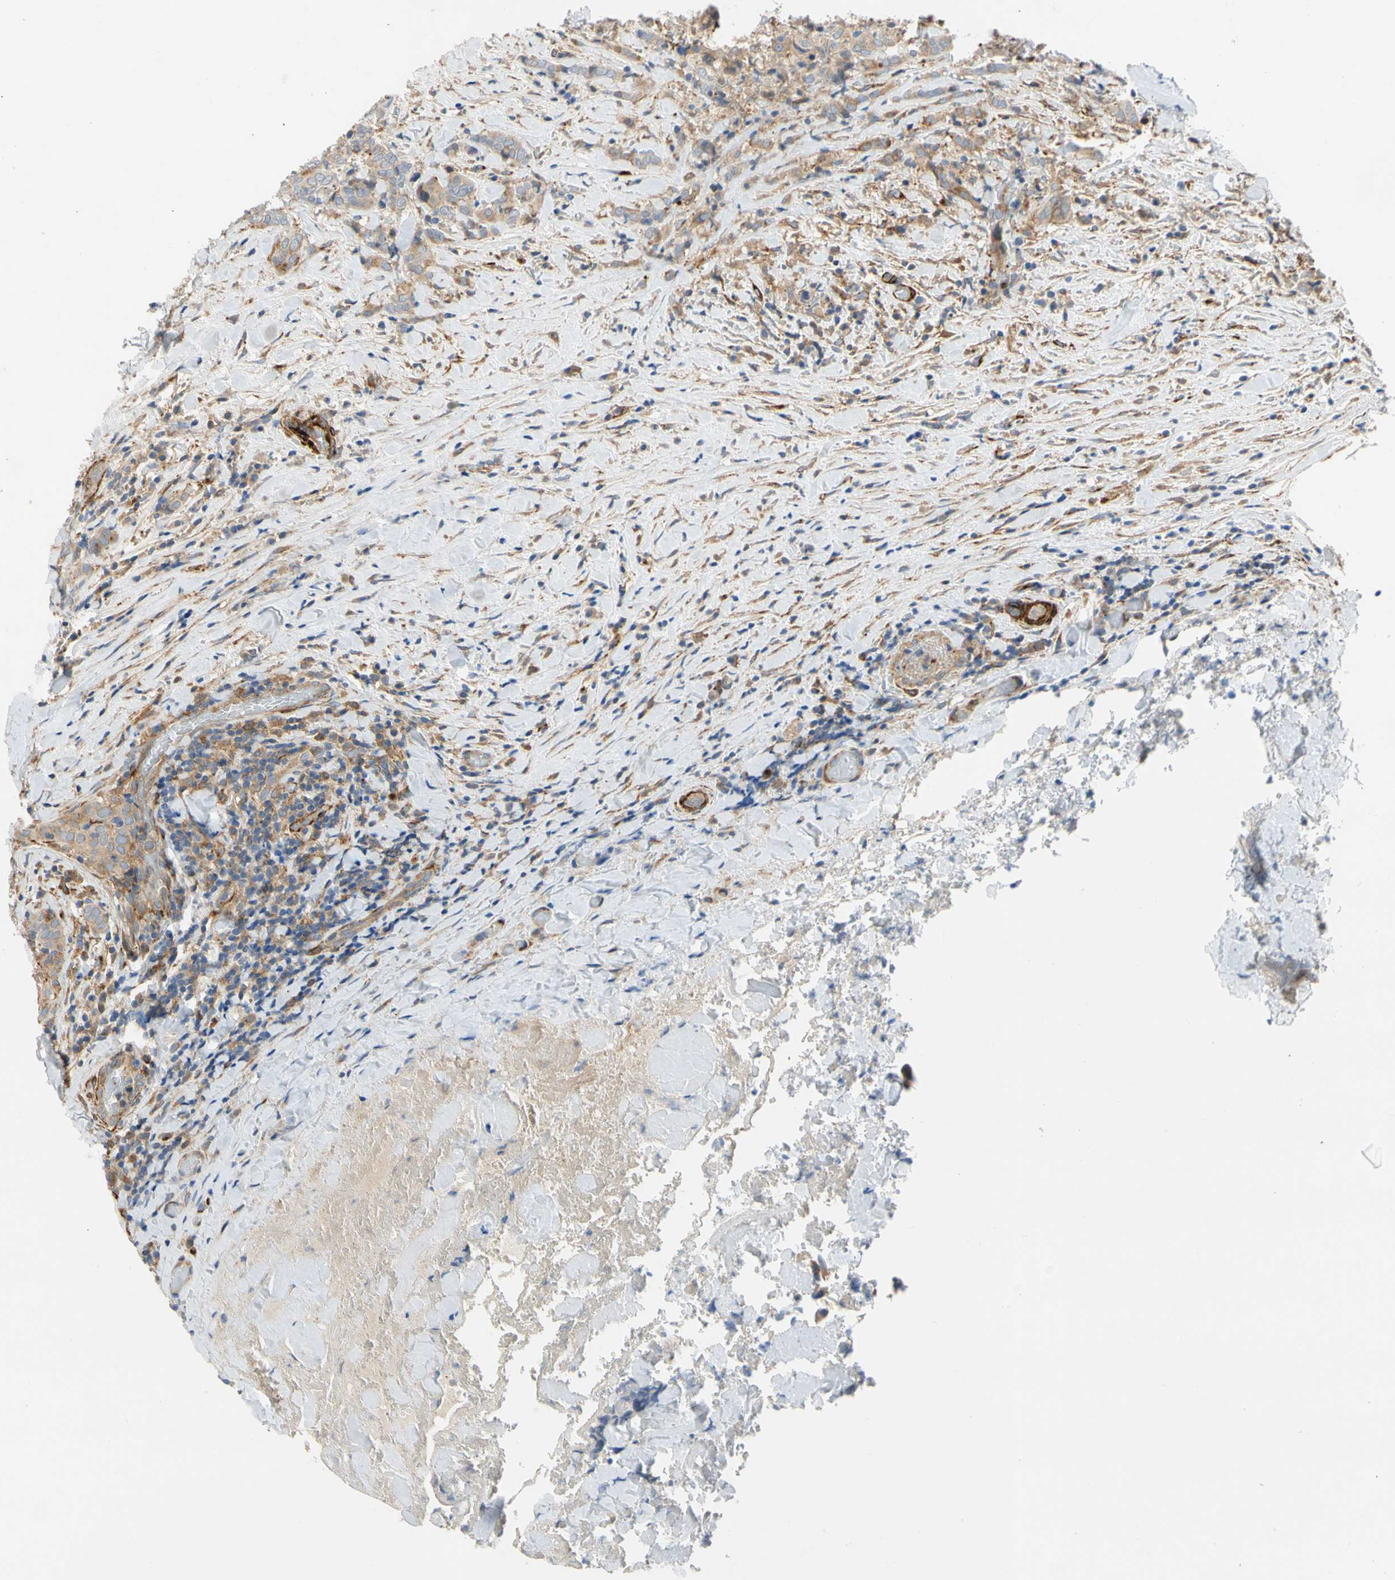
{"staining": {"intensity": "weak", "quantity": "<25%", "location": "cytoplasmic/membranous"}, "tissue": "thyroid cancer", "cell_type": "Tumor cells", "image_type": "cancer", "snomed": [{"axis": "morphology", "description": "Normal tissue, NOS"}, {"axis": "morphology", "description": "Papillary adenocarcinoma, NOS"}, {"axis": "topography", "description": "Thyroid gland"}], "caption": "IHC image of neoplastic tissue: thyroid papillary adenocarcinoma stained with DAB reveals no significant protein staining in tumor cells.", "gene": "ENTREP3", "patient": {"sex": "female", "age": 30}}